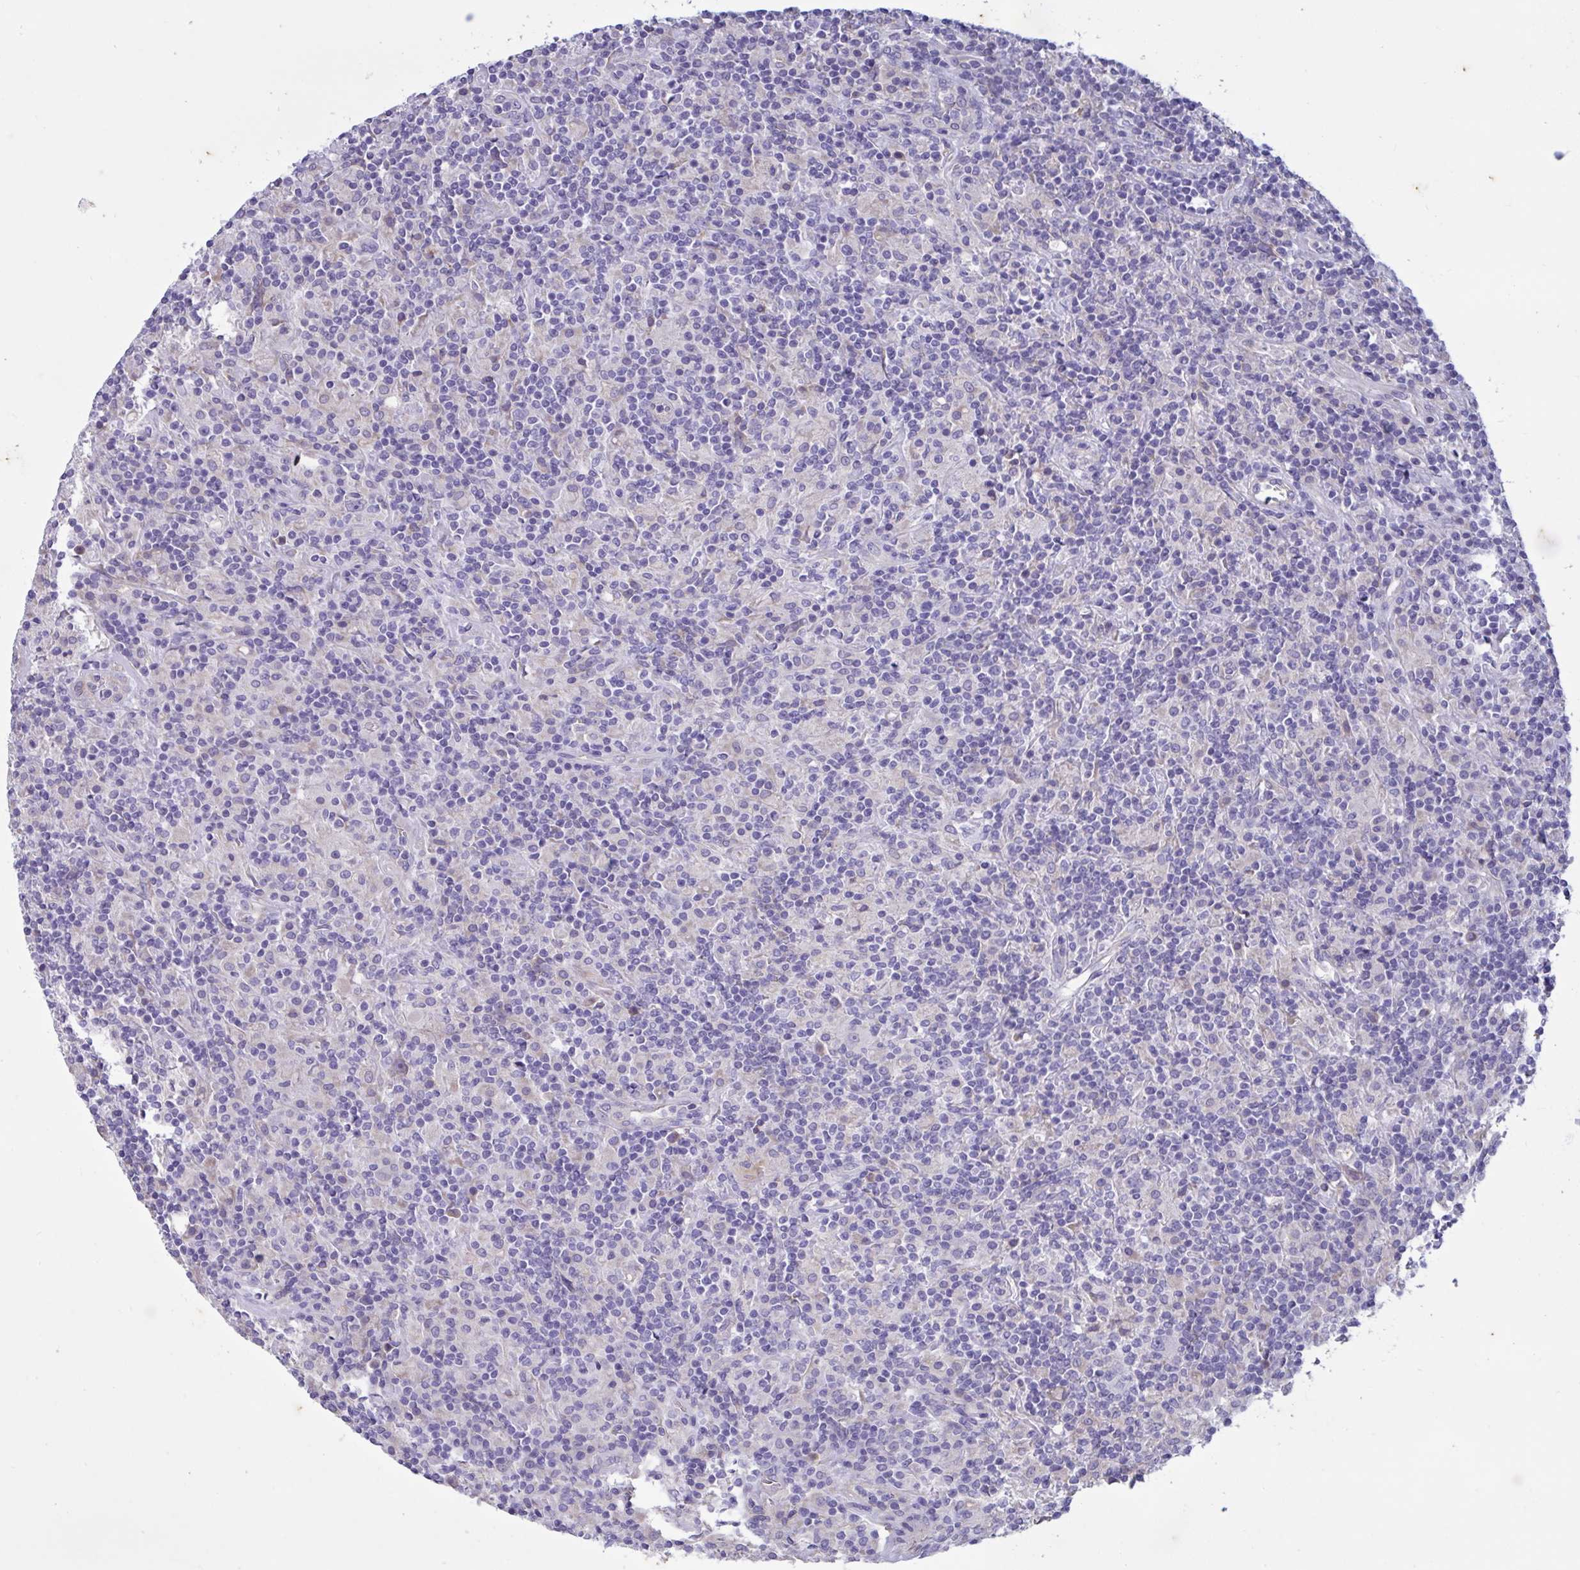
{"staining": {"intensity": "negative", "quantity": "none", "location": "none"}, "tissue": "lymphoma", "cell_type": "Tumor cells", "image_type": "cancer", "snomed": [{"axis": "morphology", "description": "Hodgkin's disease, NOS"}, {"axis": "topography", "description": "Lymph node"}], "caption": "High magnification brightfield microscopy of lymphoma stained with DAB (3,3'-diaminobenzidine) (brown) and counterstained with hematoxylin (blue): tumor cells show no significant expression. Brightfield microscopy of immunohistochemistry stained with DAB (3,3'-diaminobenzidine) (brown) and hematoxylin (blue), captured at high magnification.", "gene": "SLC66A1", "patient": {"sex": "male", "age": 70}}